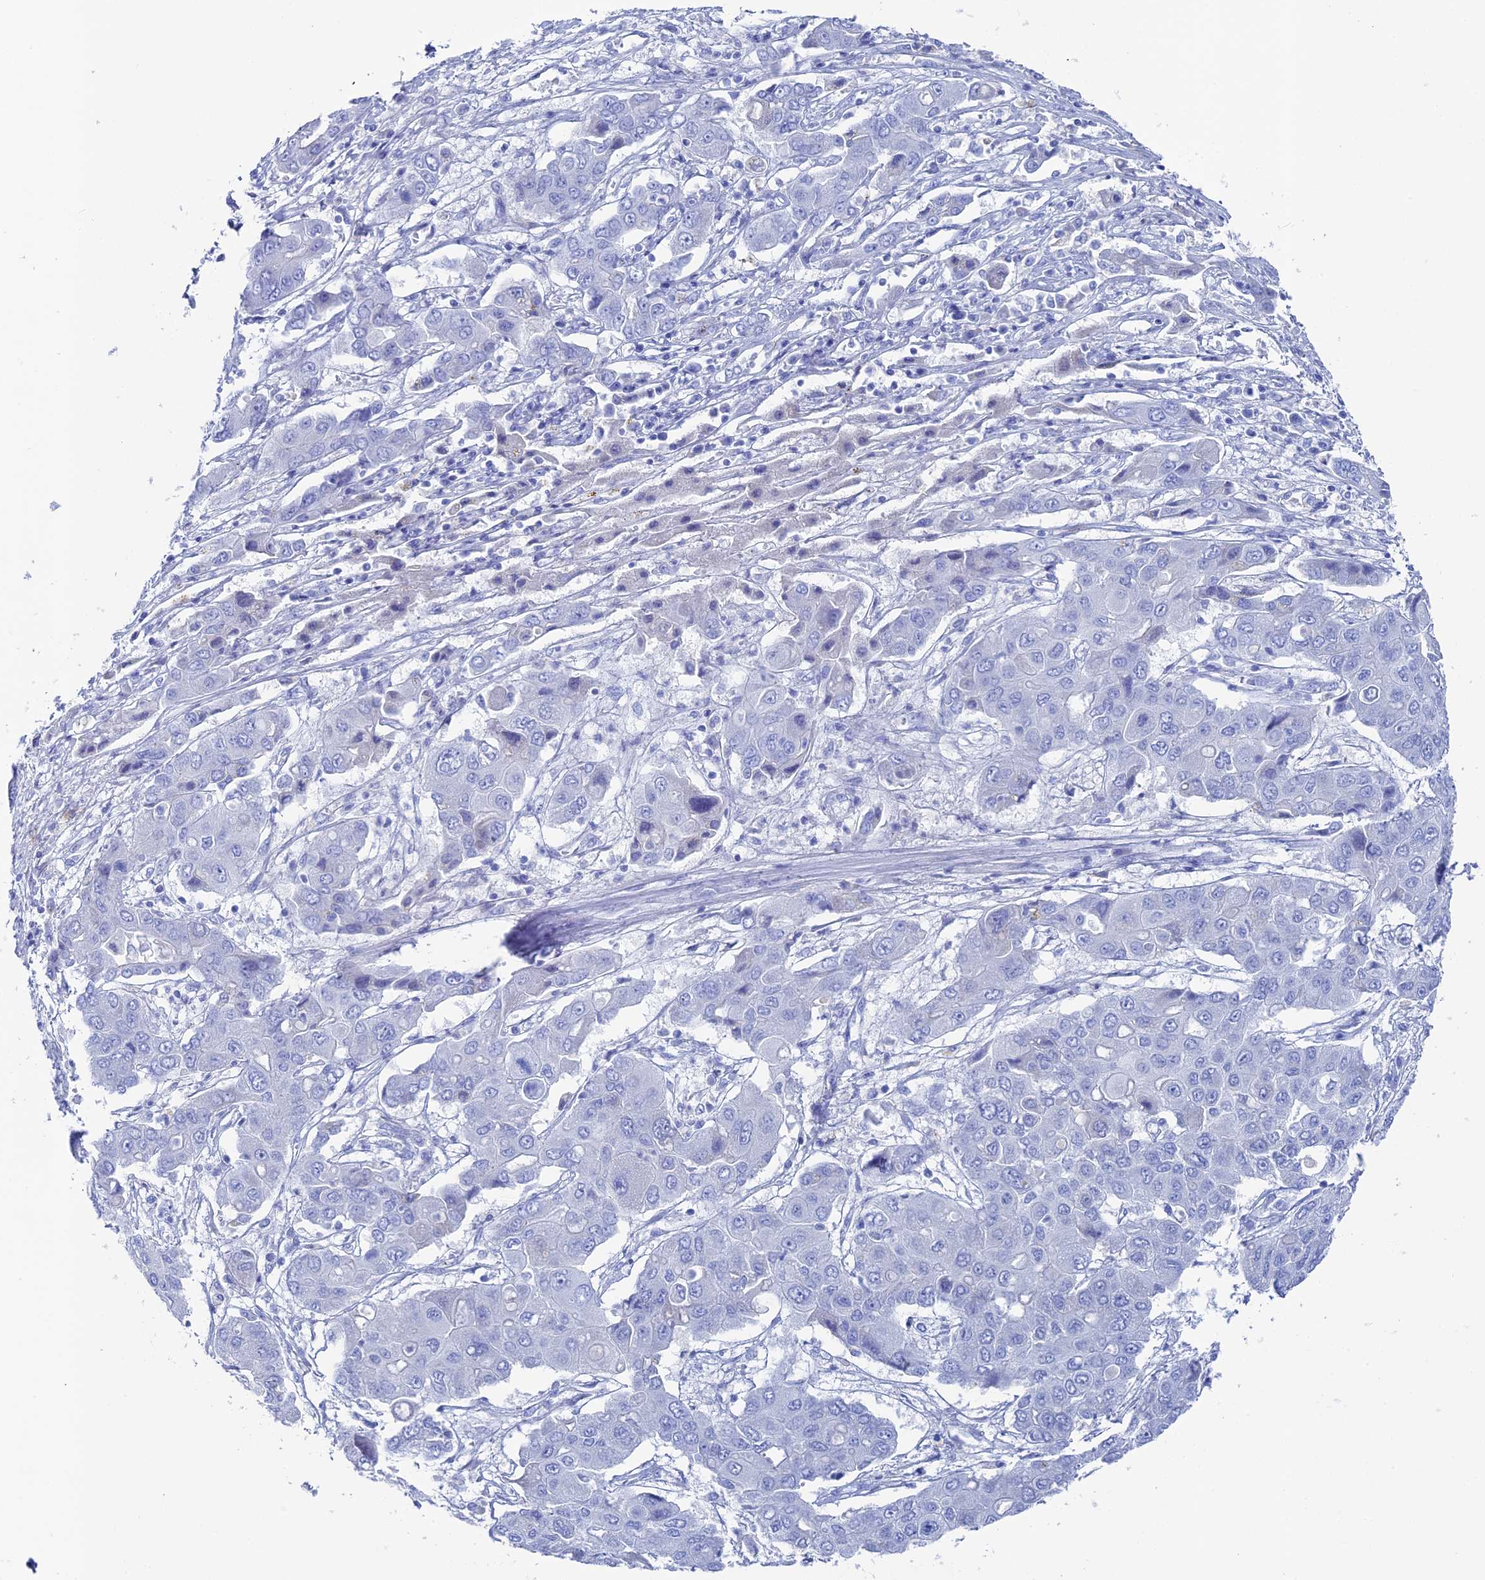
{"staining": {"intensity": "negative", "quantity": "none", "location": "none"}, "tissue": "liver cancer", "cell_type": "Tumor cells", "image_type": "cancer", "snomed": [{"axis": "morphology", "description": "Cholangiocarcinoma"}, {"axis": "topography", "description": "Liver"}], "caption": "Immunohistochemical staining of human liver cholangiocarcinoma reveals no significant expression in tumor cells.", "gene": "UNC119", "patient": {"sex": "male", "age": 67}}